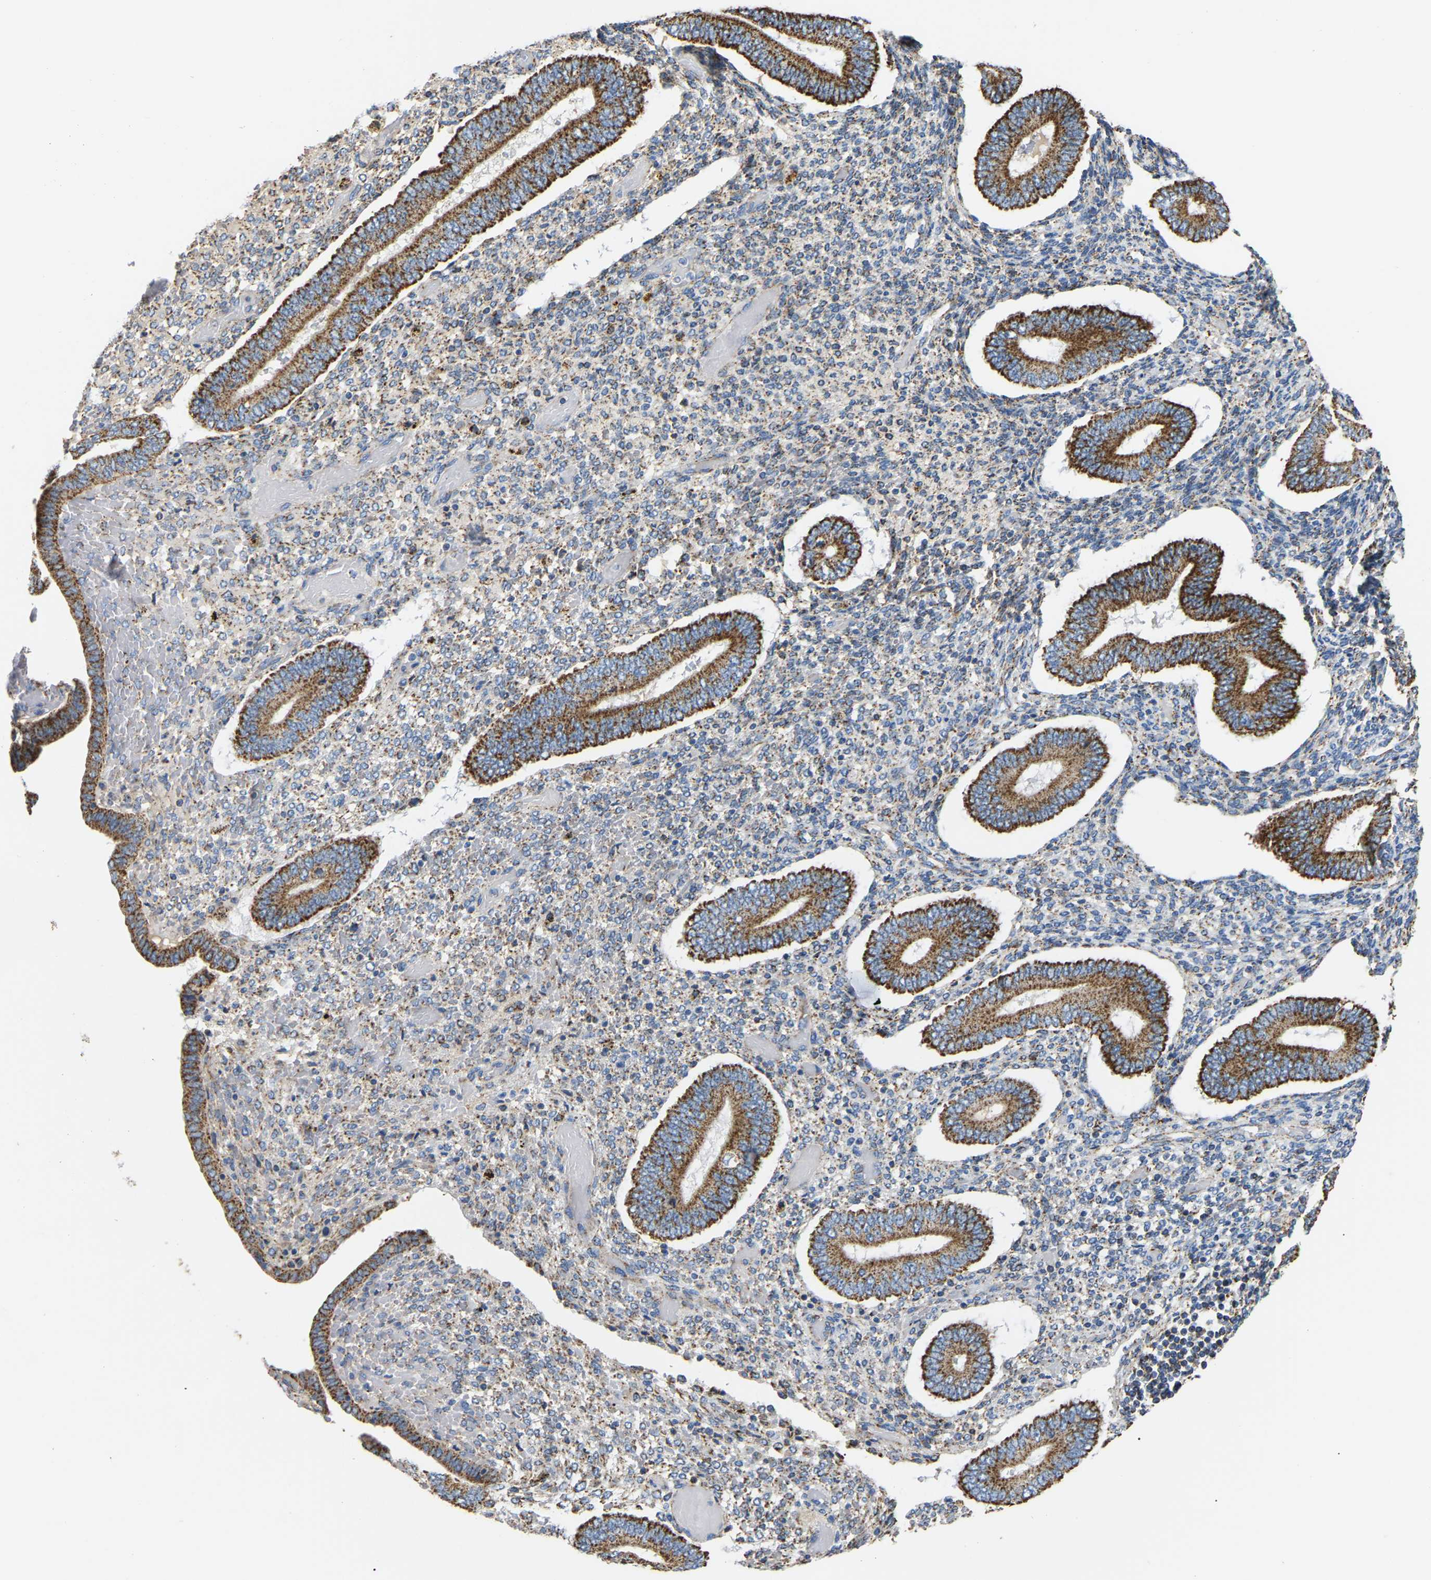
{"staining": {"intensity": "moderate", "quantity": ">75%", "location": "cytoplasmic/membranous"}, "tissue": "endometrium", "cell_type": "Cells in endometrial stroma", "image_type": "normal", "snomed": [{"axis": "morphology", "description": "Normal tissue, NOS"}, {"axis": "topography", "description": "Endometrium"}], "caption": "IHC histopathology image of unremarkable endometrium: endometrium stained using immunohistochemistry (IHC) exhibits medium levels of moderate protein expression localized specifically in the cytoplasmic/membranous of cells in endometrial stroma, appearing as a cytoplasmic/membranous brown color.", "gene": "HIBADH", "patient": {"sex": "female", "age": 42}}